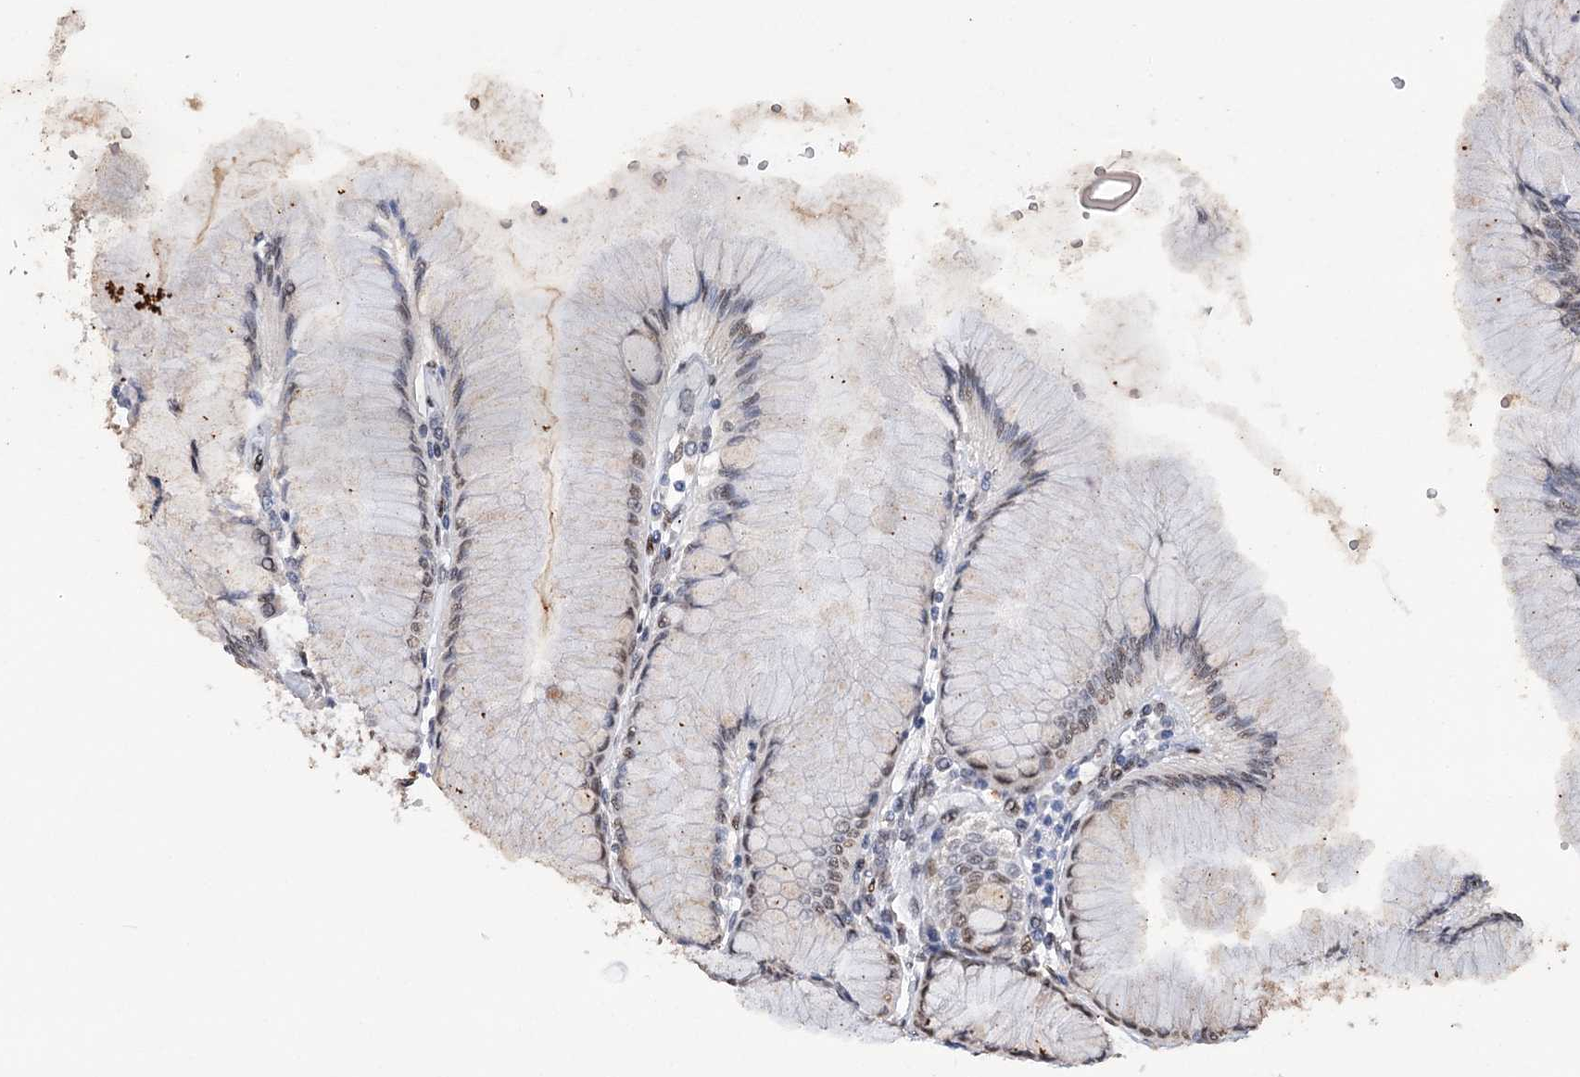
{"staining": {"intensity": "strong", "quantity": "25%-75%", "location": "cytoplasmic/membranous"}, "tissue": "stomach", "cell_type": "Glandular cells", "image_type": "normal", "snomed": [{"axis": "morphology", "description": "Normal tissue, NOS"}, {"axis": "topography", "description": "Stomach"}], "caption": "DAB (3,3'-diaminobenzidine) immunohistochemical staining of normal human stomach demonstrates strong cytoplasmic/membranous protein expression in about 25%-75% of glandular cells.", "gene": "NFU1", "patient": {"sex": "female", "age": 57}}